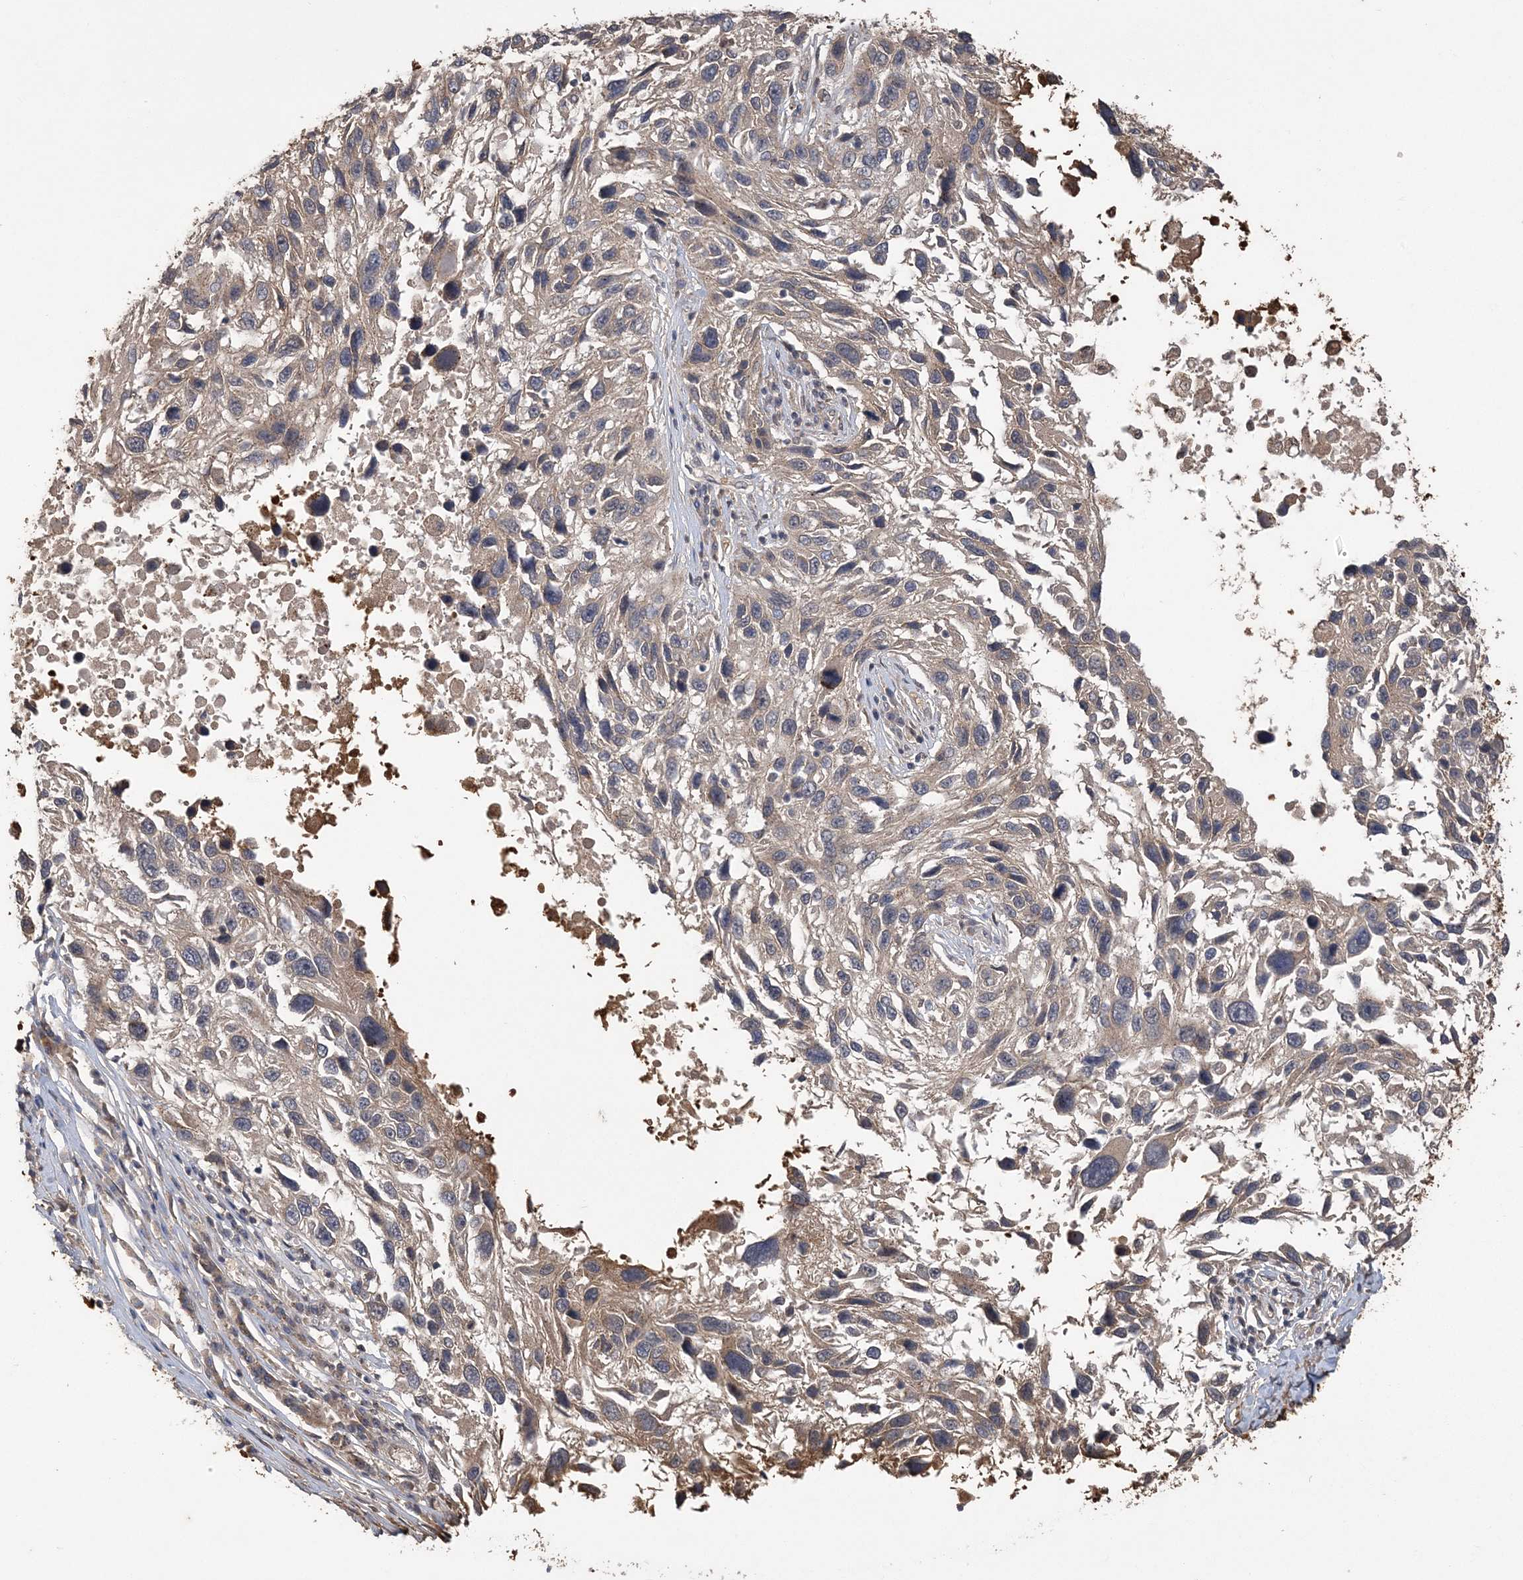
{"staining": {"intensity": "negative", "quantity": "none", "location": "none"}, "tissue": "melanoma", "cell_type": "Tumor cells", "image_type": "cancer", "snomed": [{"axis": "morphology", "description": "Malignant melanoma, NOS"}, {"axis": "topography", "description": "Skin"}], "caption": "The image displays no staining of tumor cells in malignant melanoma. (Stains: DAB immunohistochemistry with hematoxylin counter stain, Microscopy: brightfield microscopy at high magnification).", "gene": "ZBTB7A", "patient": {"sex": "male", "age": 53}}